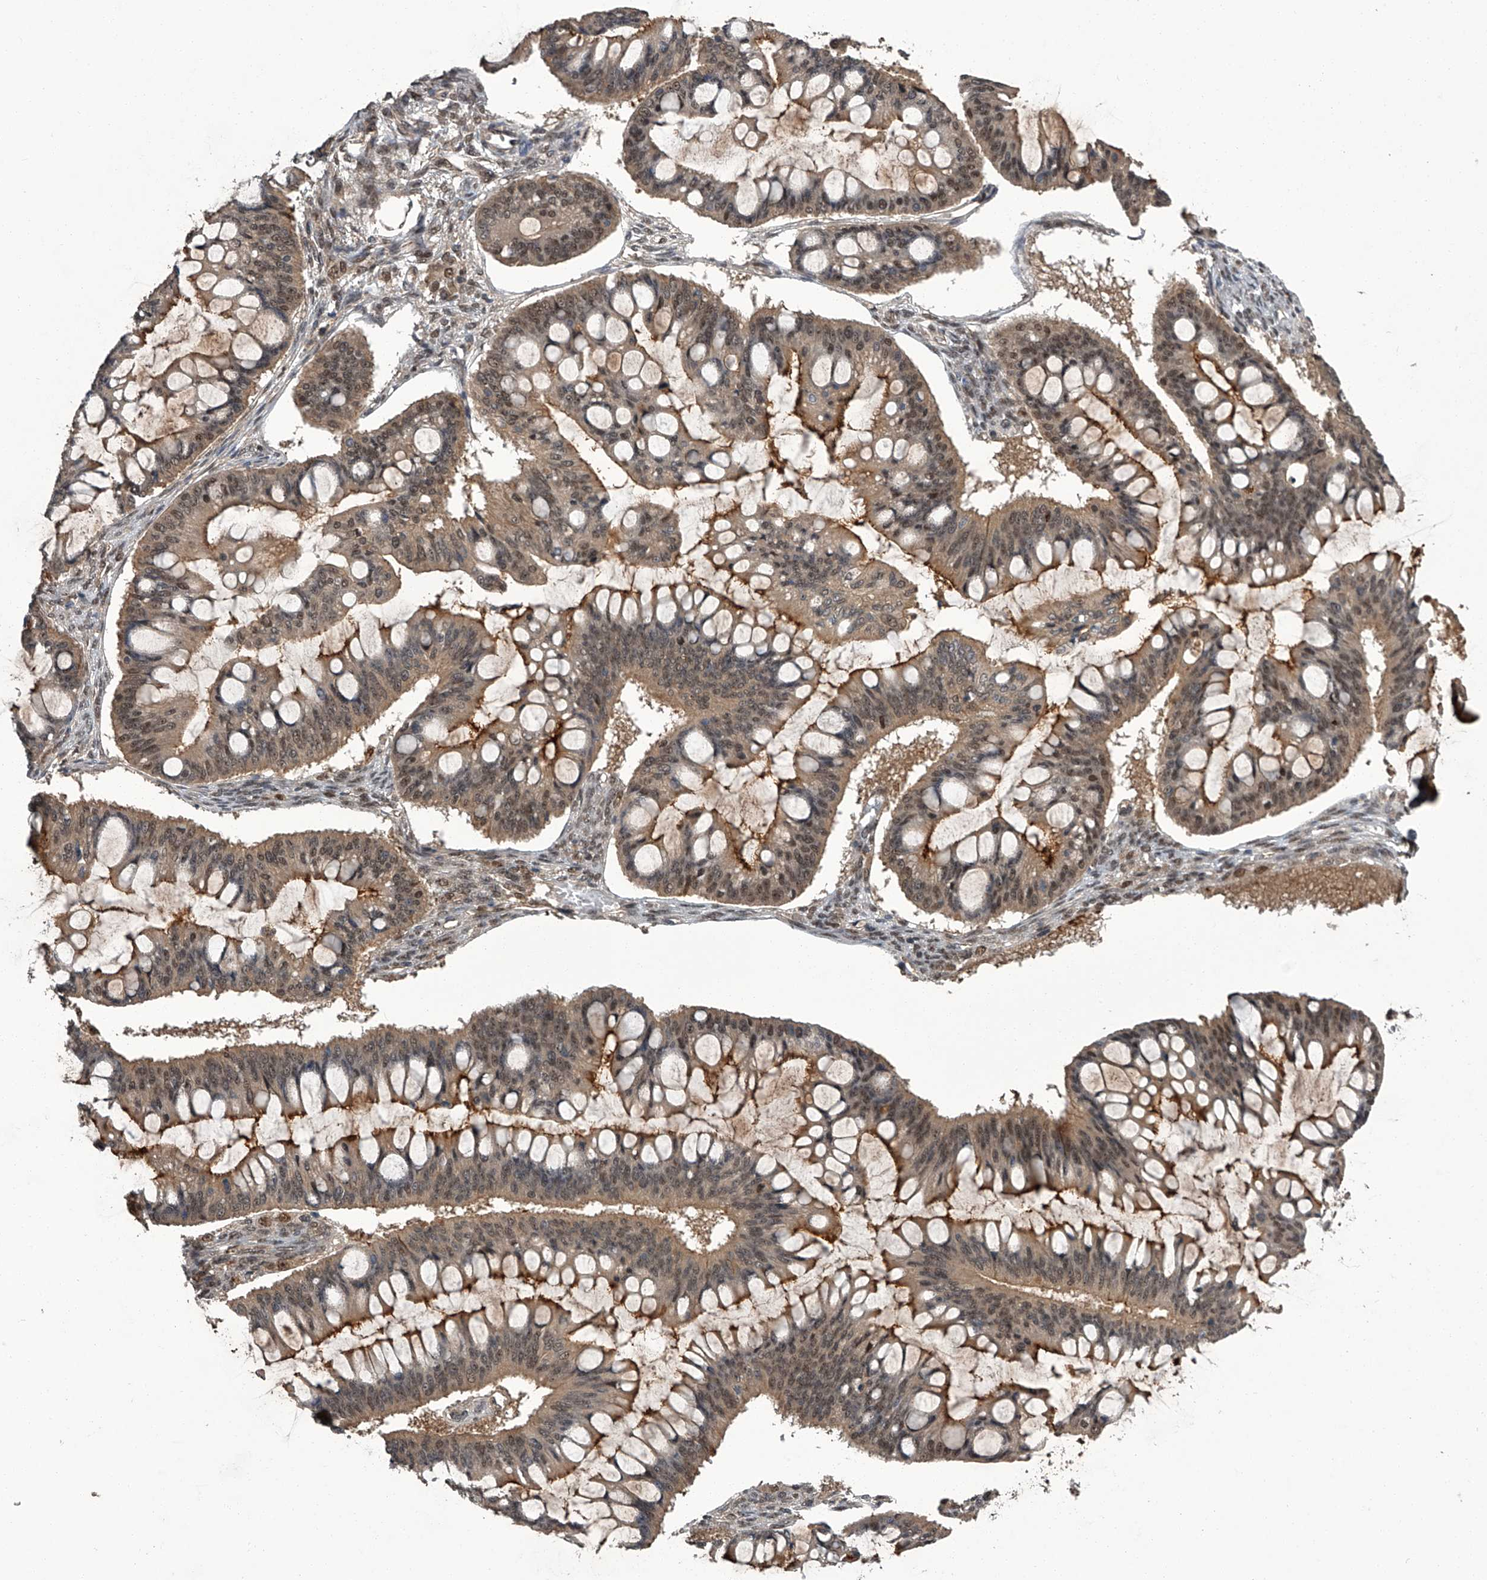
{"staining": {"intensity": "moderate", "quantity": "25%-75%", "location": "cytoplasmic/membranous,nuclear"}, "tissue": "ovarian cancer", "cell_type": "Tumor cells", "image_type": "cancer", "snomed": [{"axis": "morphology", "description": "Cystadenocarcinoma, mucinous, NOS"}, {"axis": "topography", "description": "Ovary"}], "caption": "Immunohistochemistry image of human ovarian mucinous cystadenocarcinoma stained for a protein (brown), which shows medium levels of moderate cytoplasmic/membranous and nuclear staining in approximately 25%-75% of tumor cells.", "gene": "SLC12A8", "patient": {"sex": "female", "age": 73}}